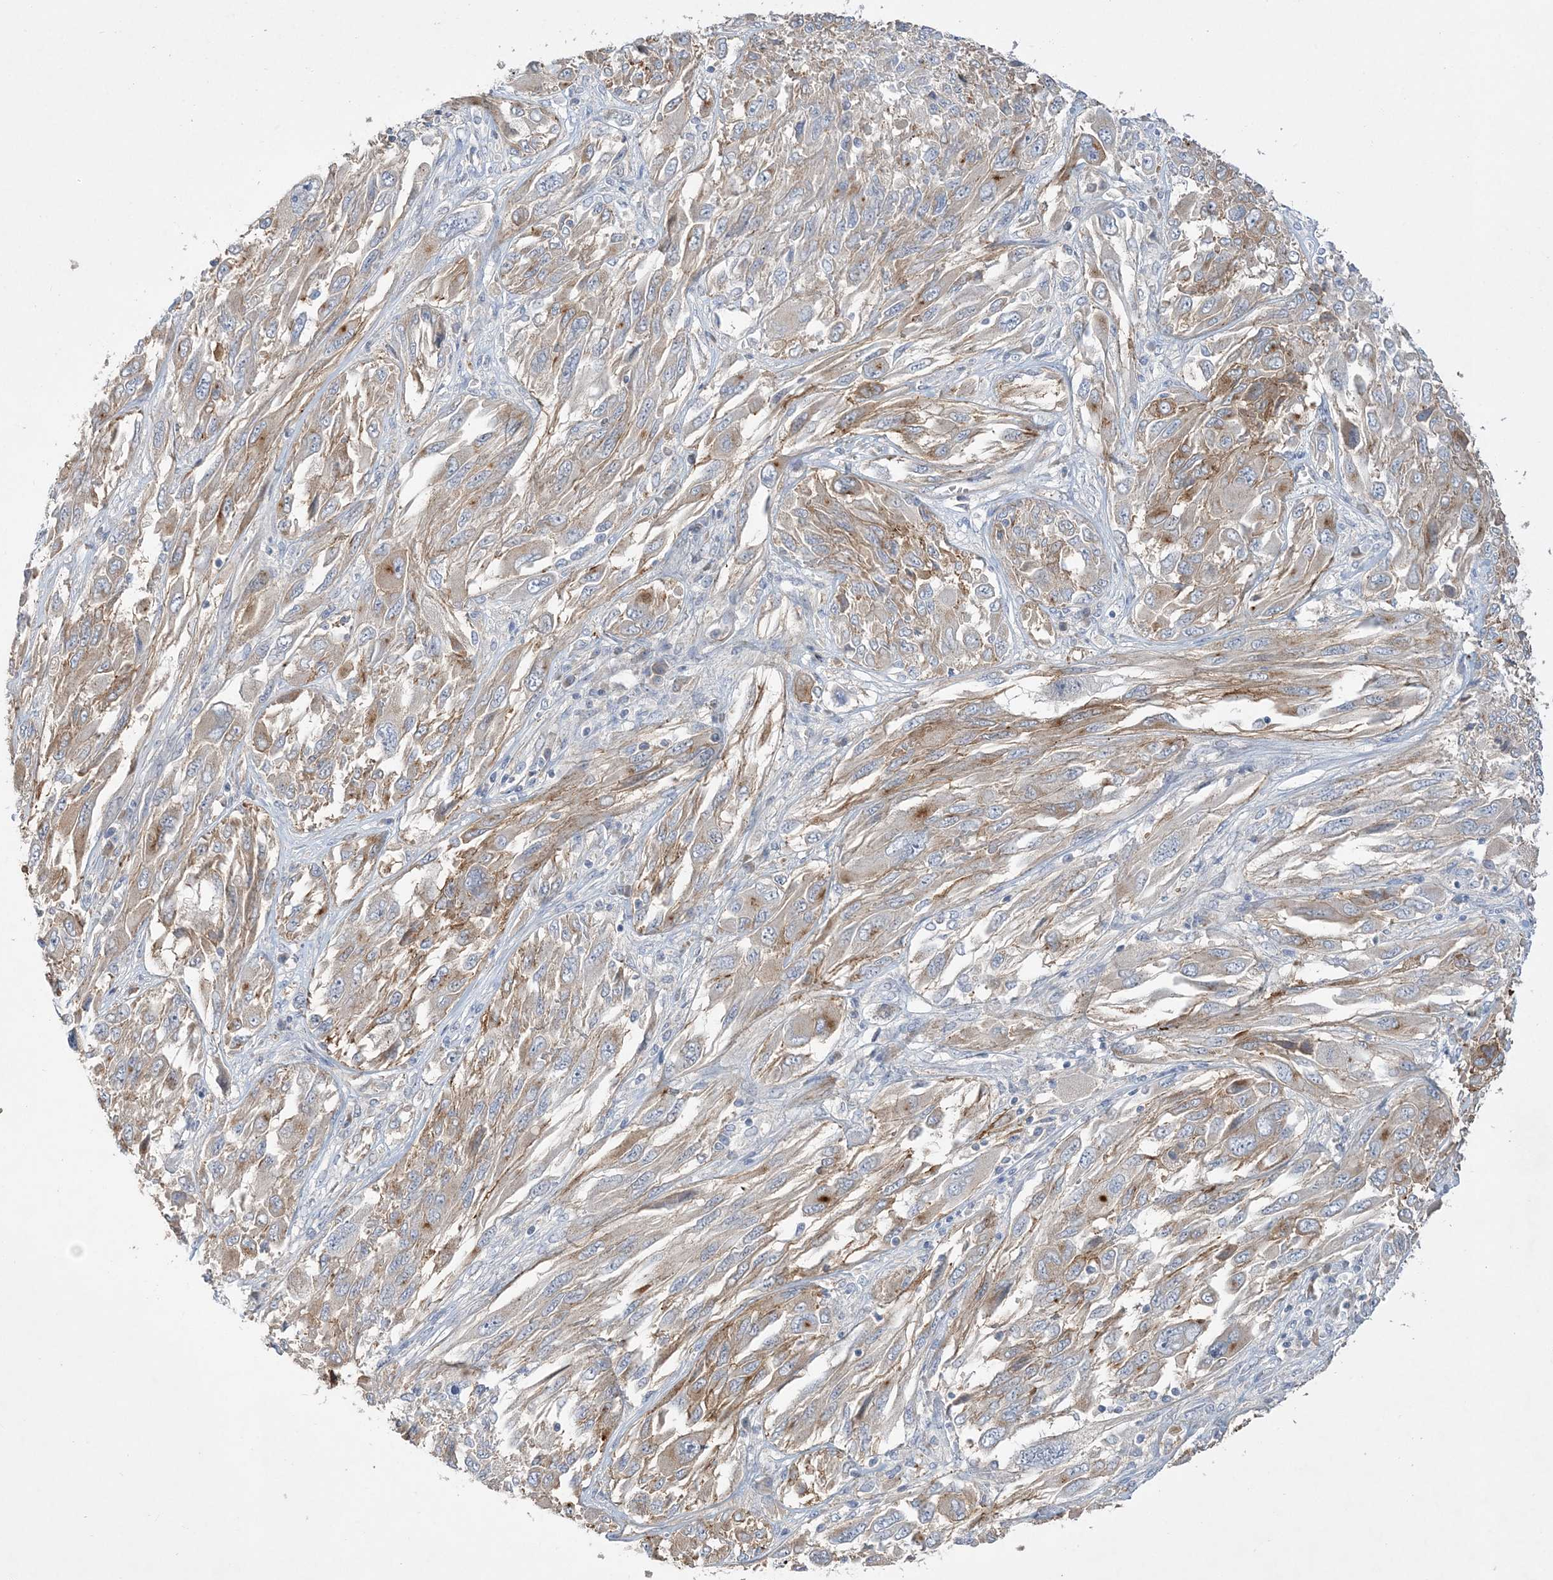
{"staining": {"intensity": "moderate", "quantity": "25%-75%", "location": "cytoplasmic/membranous"}, "tissue": "melanoma", "cell_type": "Tumor cells", "image_type": "cancer", "snomed": [{"axis": "morphology", "description": "Malignant melanoma, NOS"}, {"axis": "topography", "description": "Skin"}], "caption": "IHC (DAB (3,3'-diaminobenzidine)) staining of human malignant melanoma shows moderate cytoplasmic/membranous protein expression in about 25%-75% of tumor cells.", "gene": "ADCK2", "patient": {"sex": "female", "age": 91}}